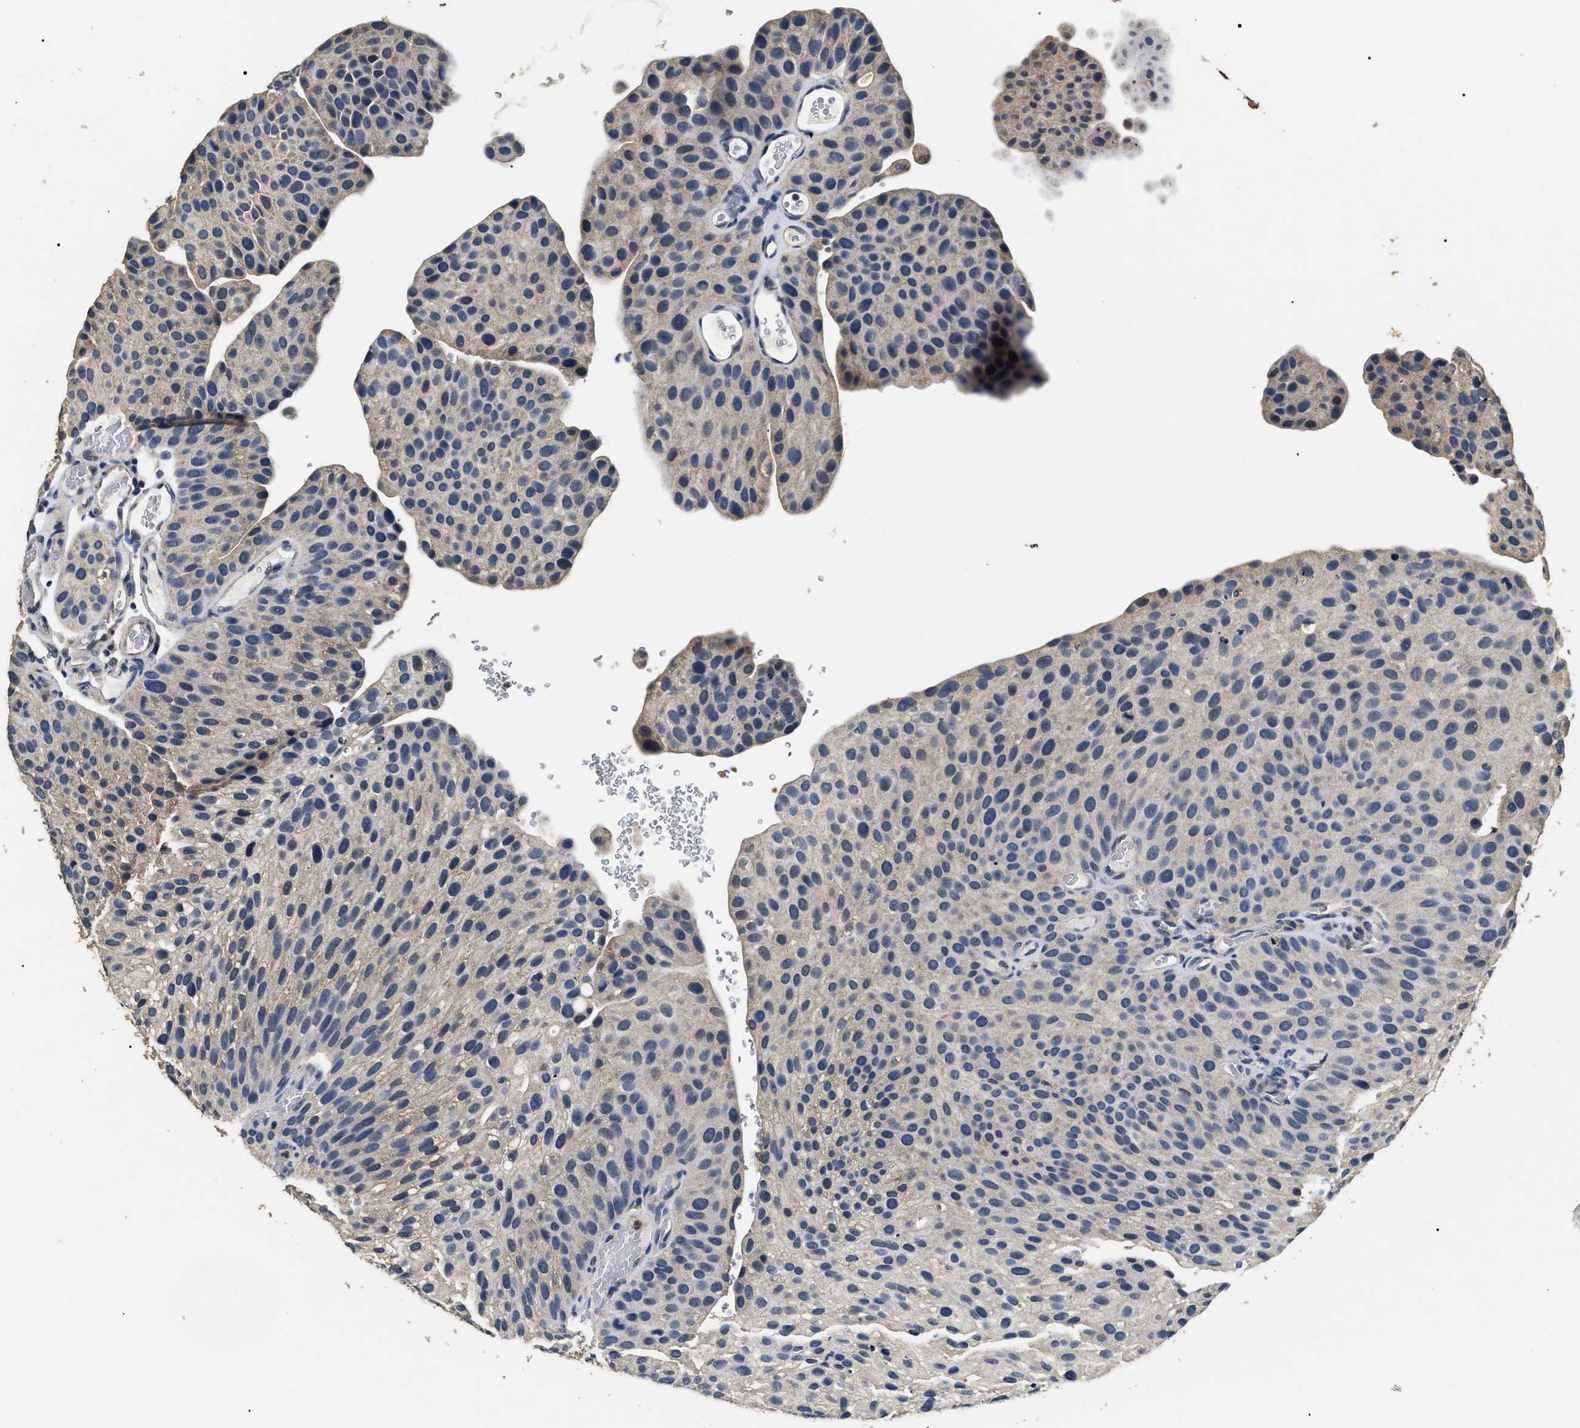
{"staining": {"intensity": "negative", "quantity": "none", "location": "none"}, "tissue": "urothelial cancer", "cell_type": "Tumor cells", "image_type": "cancer", "snomed": [{"axis": "morphology", "description": "Urothelial carcinoma, Low grade"}, {"axis": "topography", "description": "Smooth muscle"}, {"axis": "topography", "description": "Urinary bladder"}], "caption": "Tumor cells are negative for brown protein staining in urothelial cancer.", "gene": "PSMD8", "patient": {"sex": "male", "age": 60}}